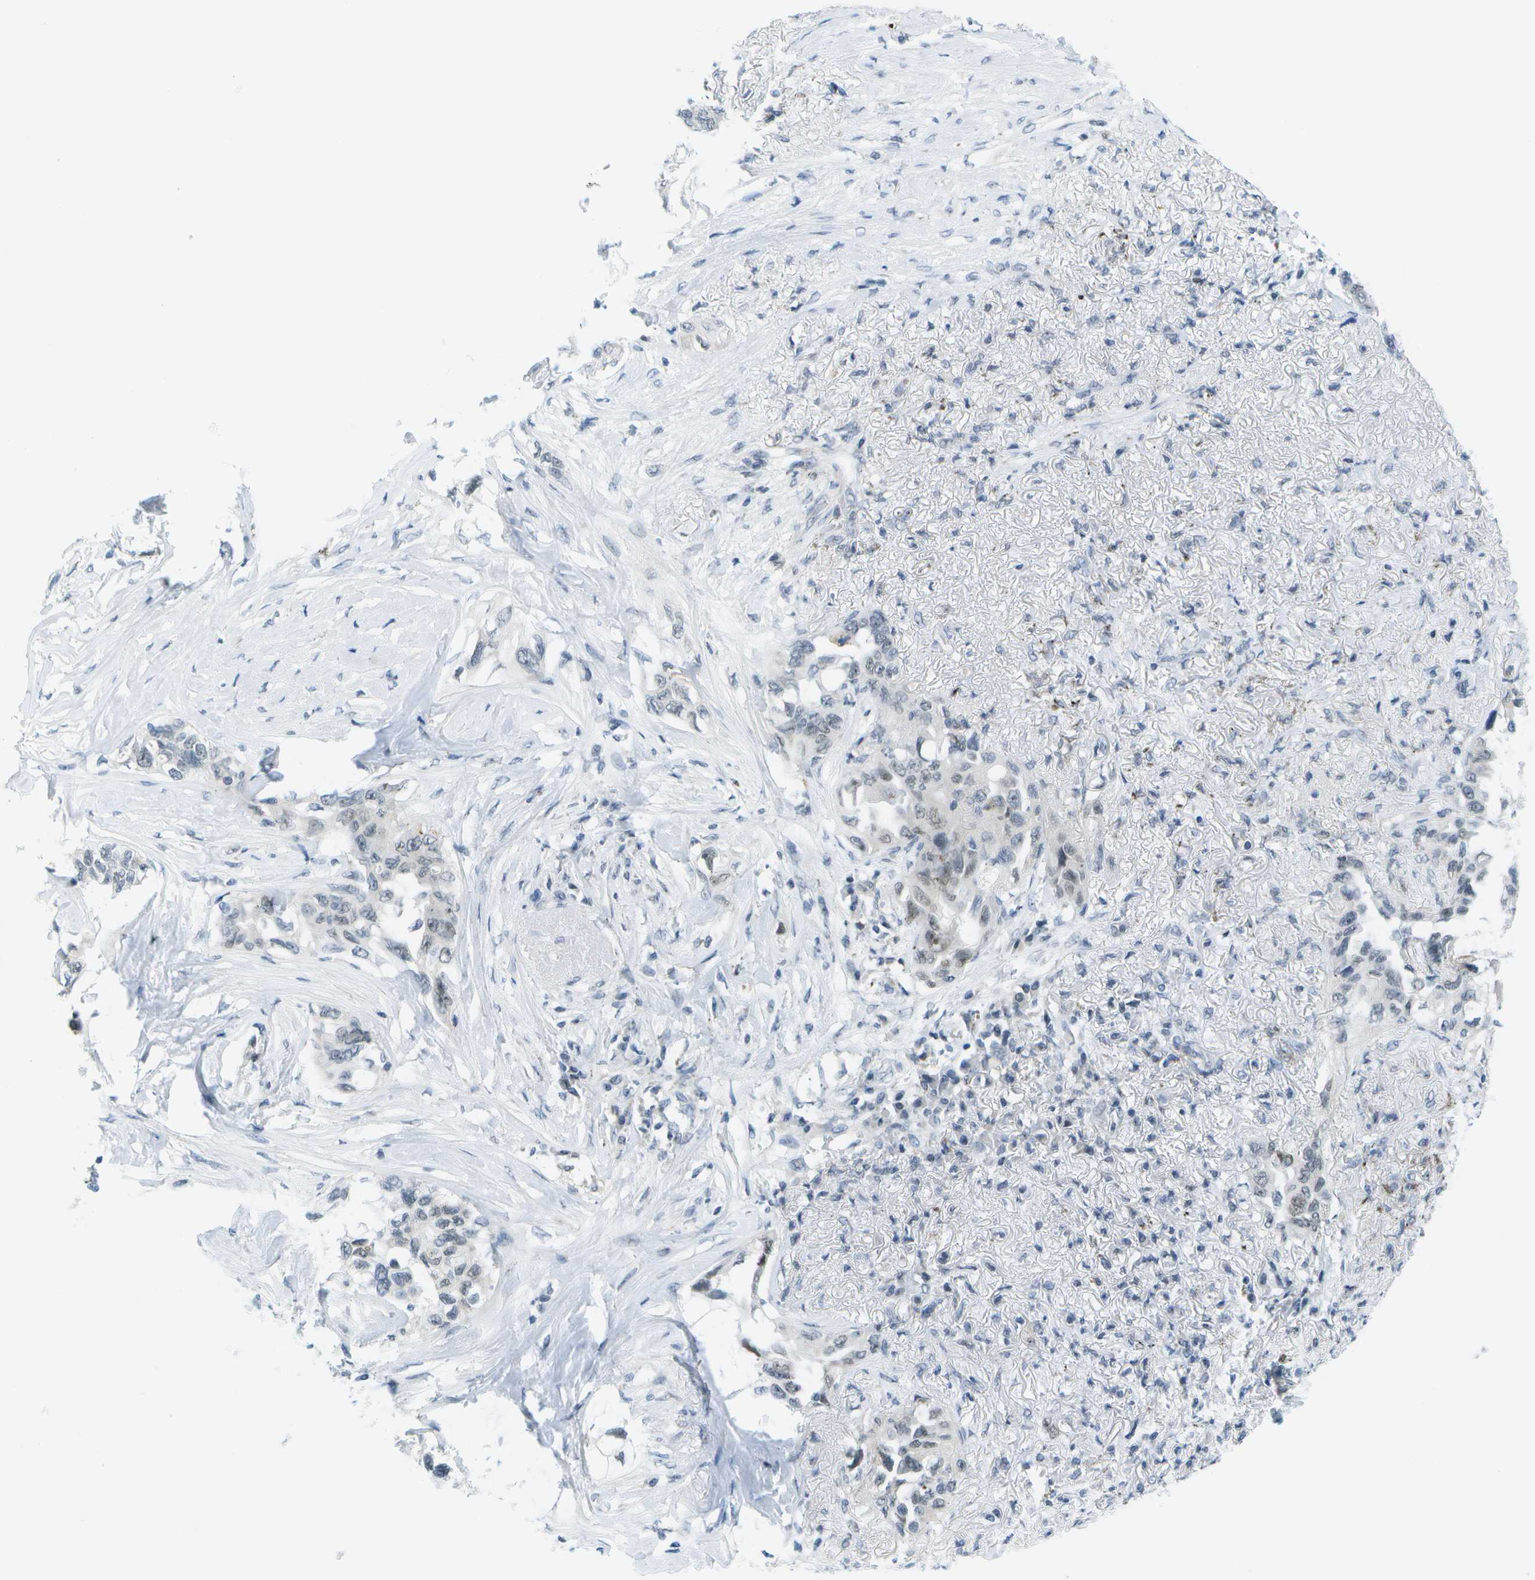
{"staining": {"intensity": "weak", "quantity": "<25%", "location": "nuclear"}, "tissue": "lung cancer", "cell_type": "Tumor cells", "image_type": "cancer", "snomed": [{"axis": "morphology", "description": "Adenocarcinoma, NOS"}, {"axis": "topography", "description": "Lung"}], "caption": "The photomicrograph reveals no staining of tumor cells in lung adenocarcinoma.", "gene": "PITHD1", "patient": {"sex": "female", "age": 51}}